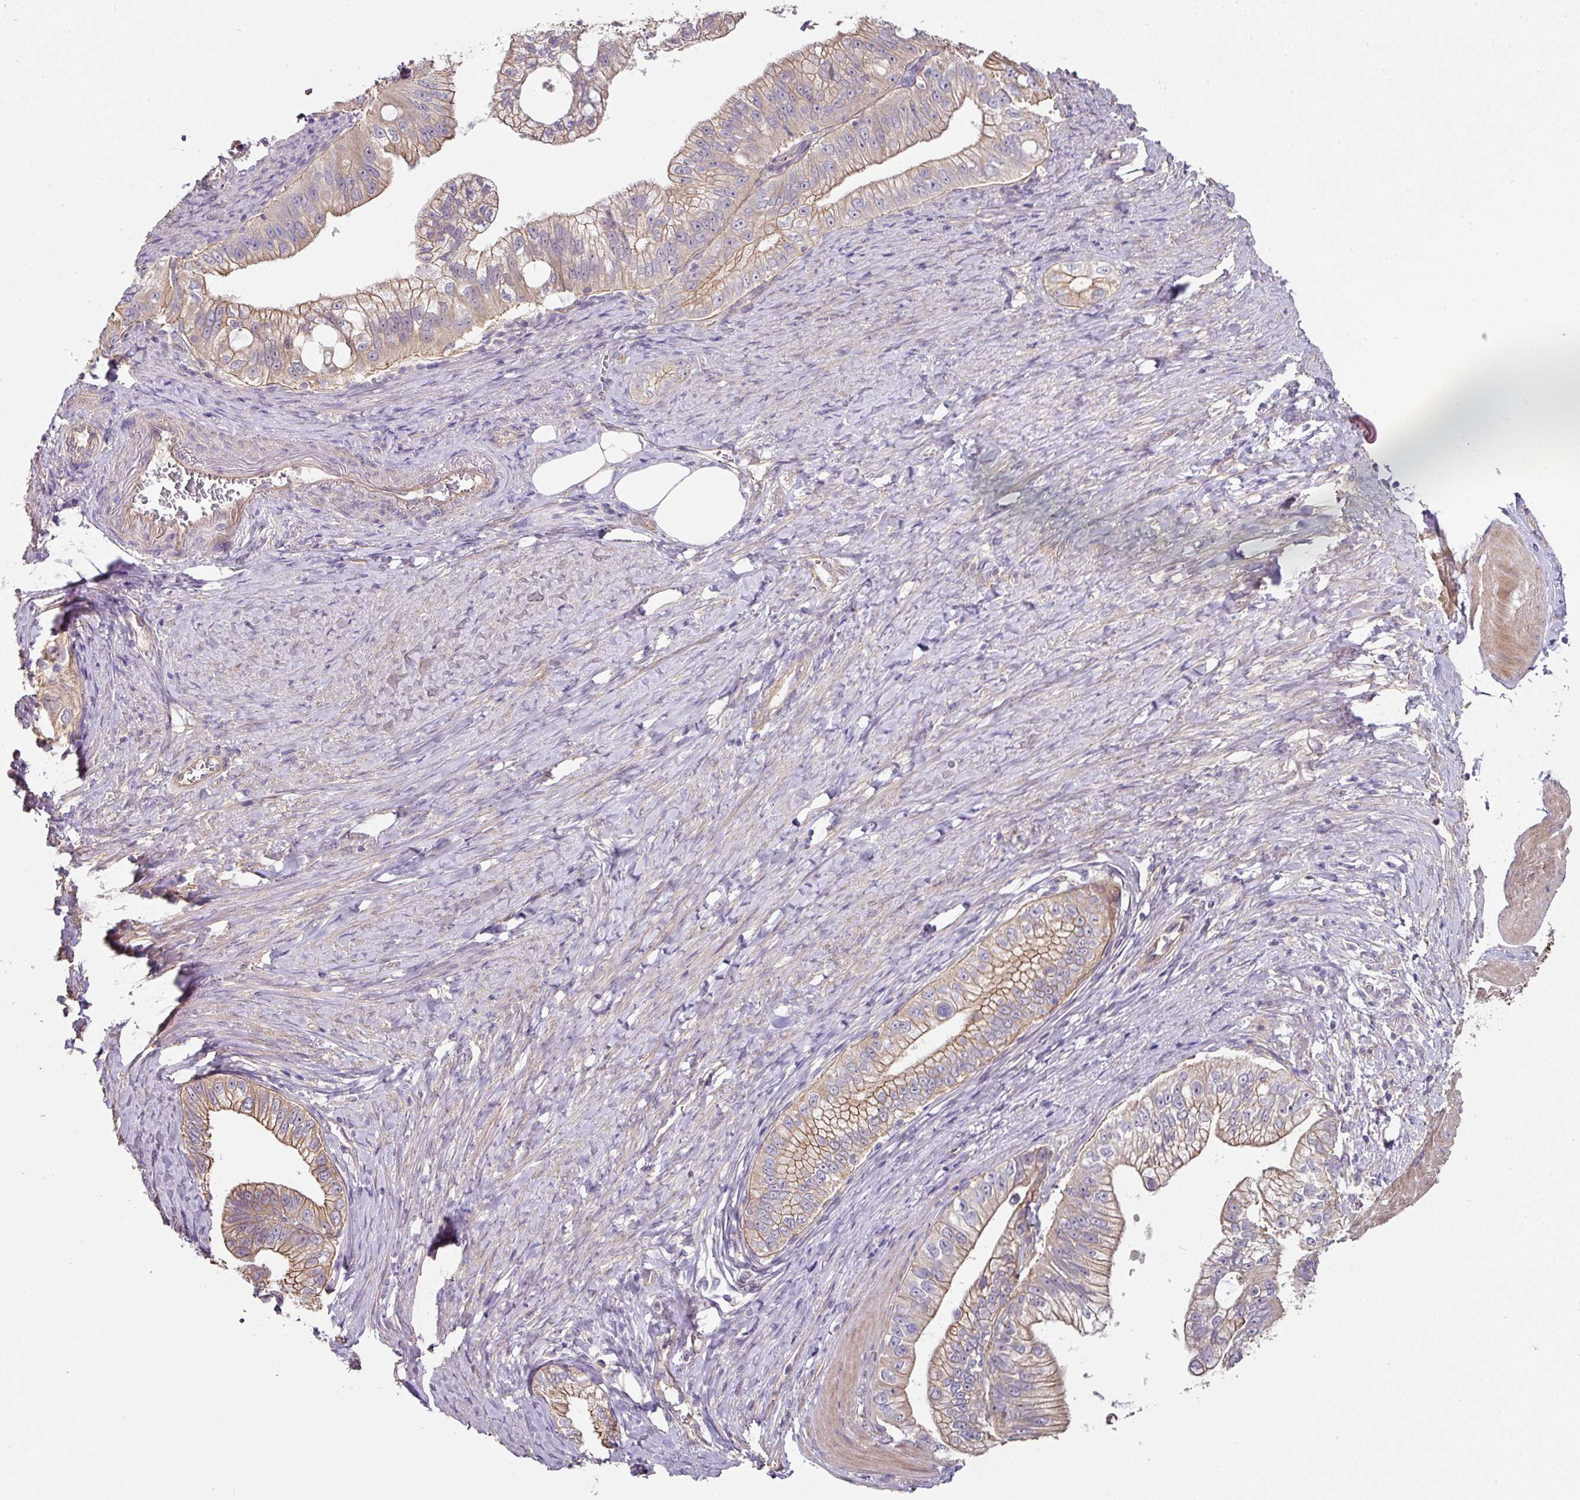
{"staining": {"intensity": "weak", "quantity": ">75%", "location": "cytoplasmic/membranous"}, "tissue": "pancreatic cancer", "cell_type": "Tumor cells", "image_type": "cancer", "snomed": [{"axis": "morphology", "description": "Adenocarcinoma, NOS"}, {"axis": "topography", "description": "Pancreas"}], "caption": "Protein staining shows weak cytoplasmic/membranous expression in about >75% of tumor cells in pancreatic cancer (adenocarcinoma).", "gene": "C4orf48", "patient": {"sex": "male", "age": 70}}